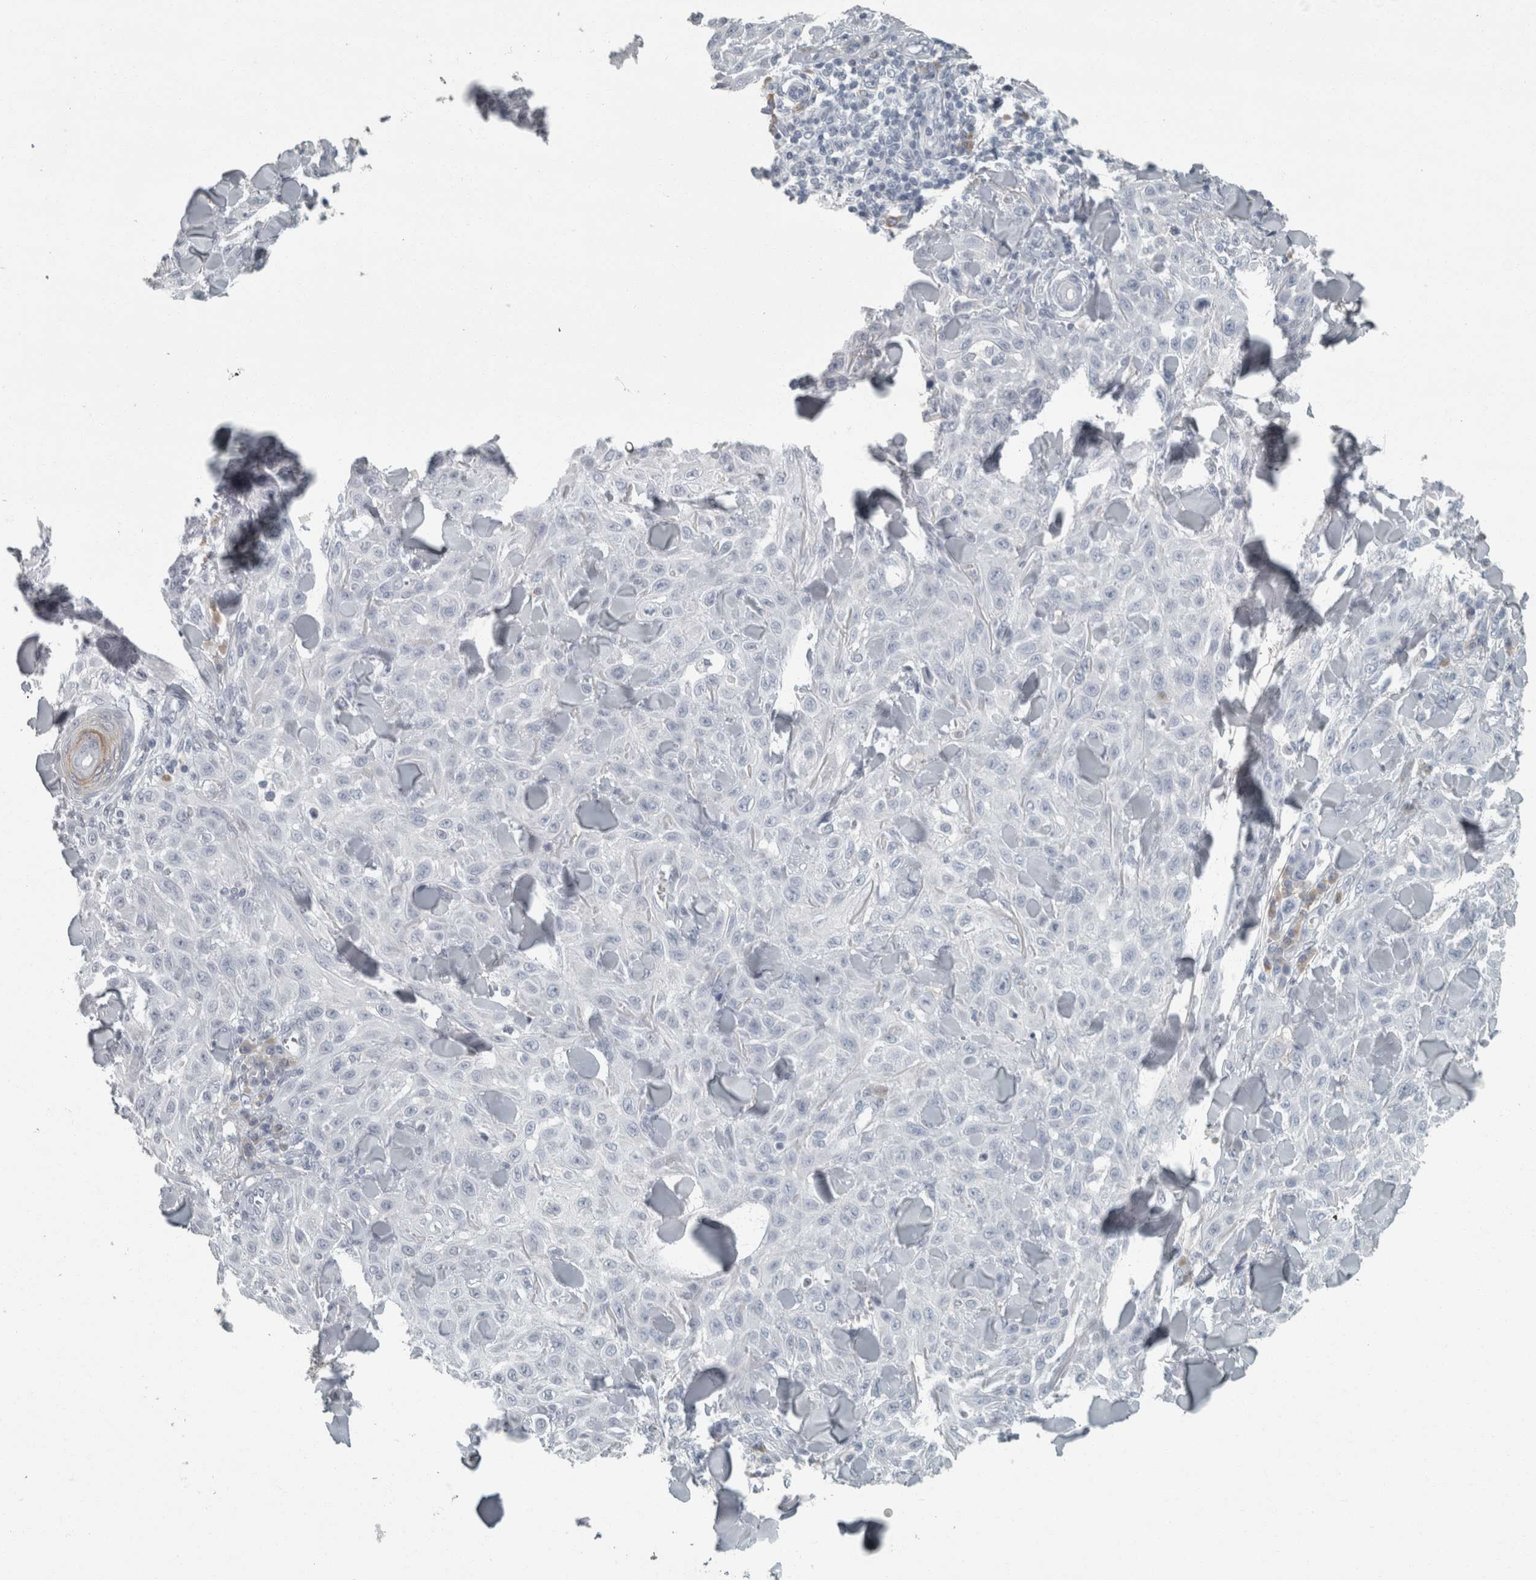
{"staining": {"intensity": "negative", "quantity": "none", "location": "none"}, "tissue": "skin cancer", "cell_type": "Tumor cells", "image_type": "cancer", "snomed": [{"axis": "morphology", "description": "Squamous cell carcinoma, NOS"}, {"axis": "topography", "description": "Skin"}], "caption": "High power microscopy micrograph of an immunohistochemistry (IHC) image of skin cancer, revealing no significant positivity in tumor cells.", "gene": "CHL1", "patient": {"sex": "male", "age": 24}}